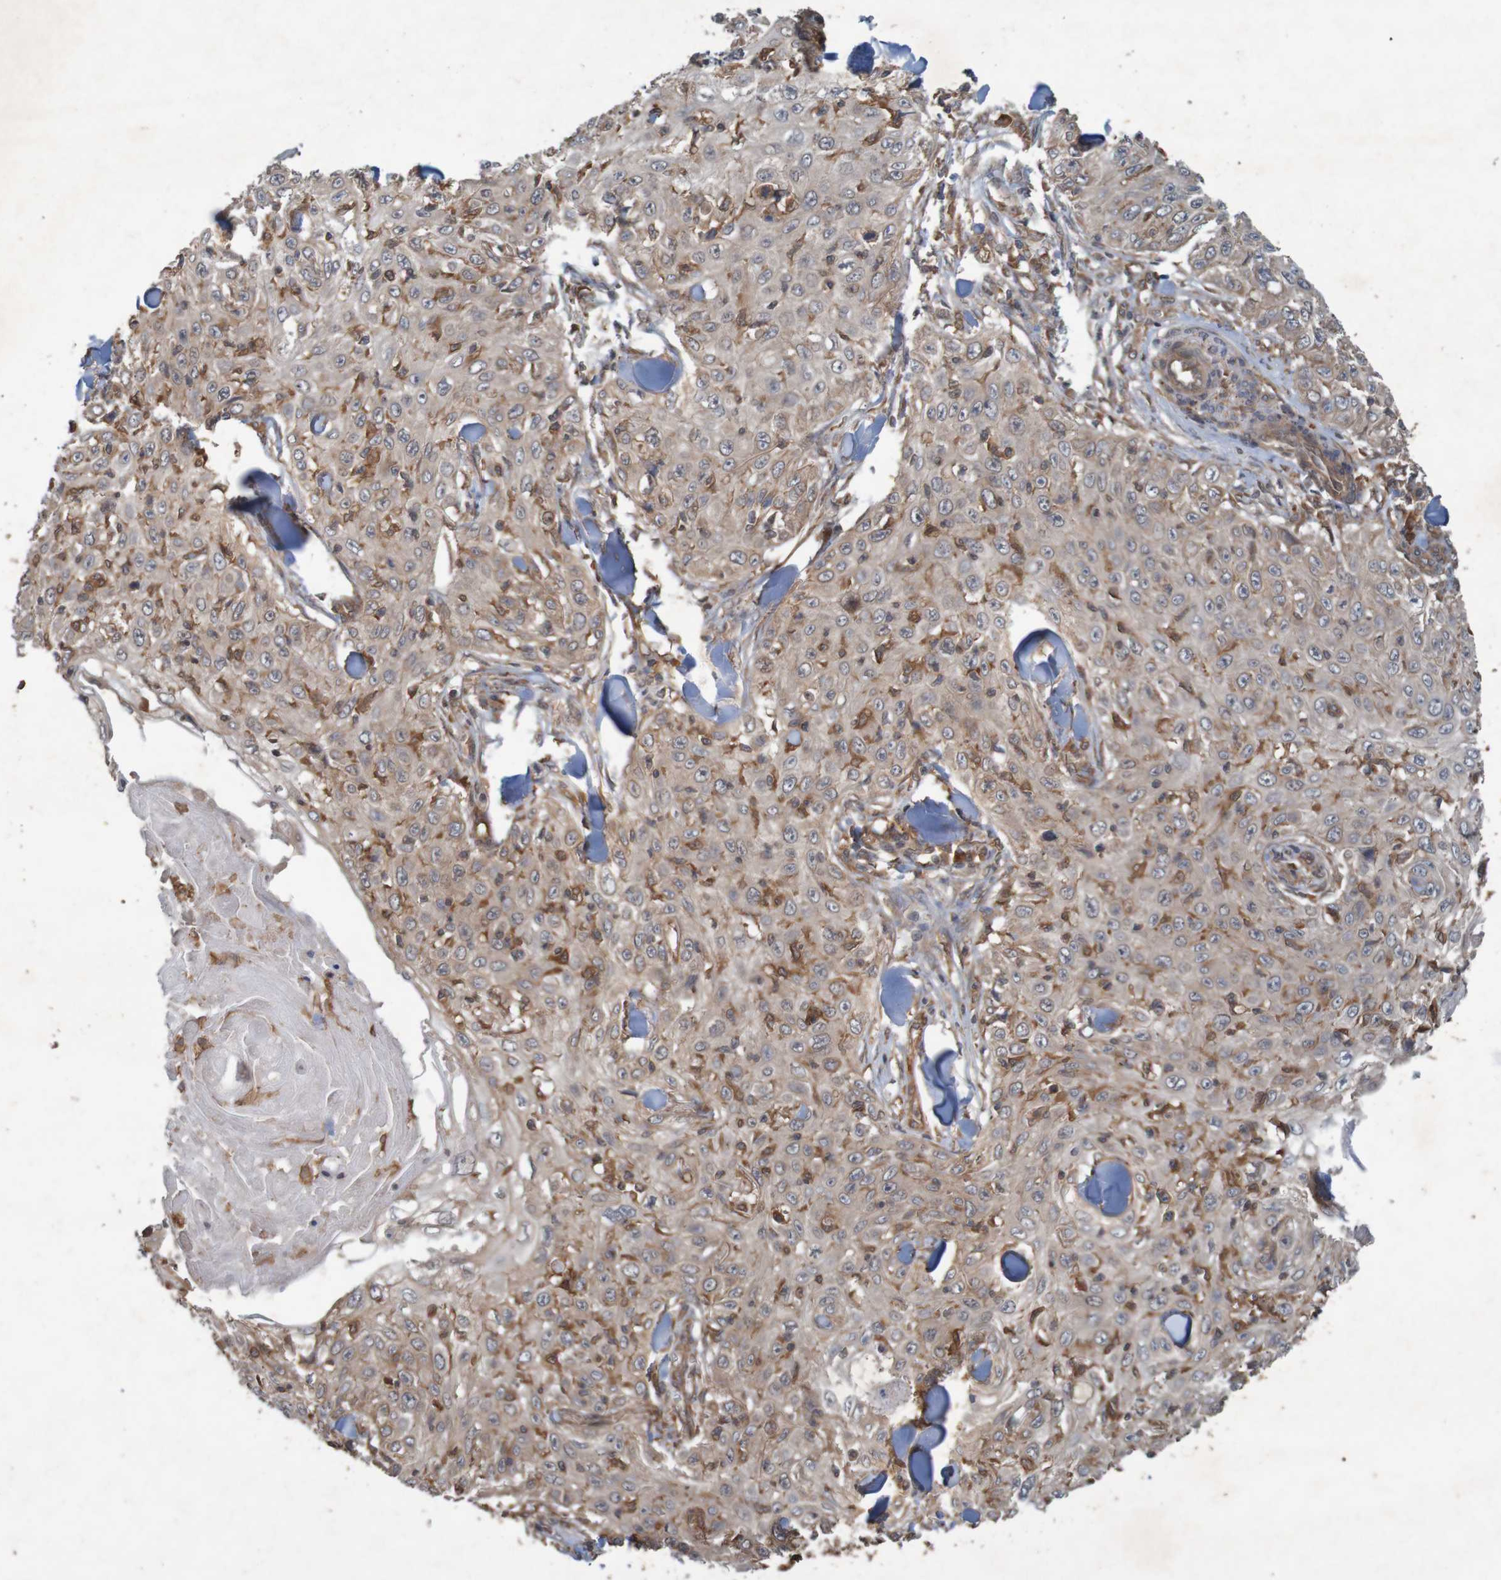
{"staining": {"intensity": "weak", "quantity": ">75%", "location": "cytoplasmic/membranous"}, "tissue": "skin cancer", "cell_type": "Tumor cells", "image_type": "cancer", "snomed": [{"axis": "morphology", "description": "Squamous cell carcinoma, NOS"}, {"axis": "topography", "description": "Skin"}], "caption": "Human squamous cell carcinoma (skin) stained with a brown dye shows weak cytoplasmic/membranous positive expression in approximately >75% of tumor cells.", "gene": "ARHGEF11", "patient": {"sex": "male", "age": 86}}